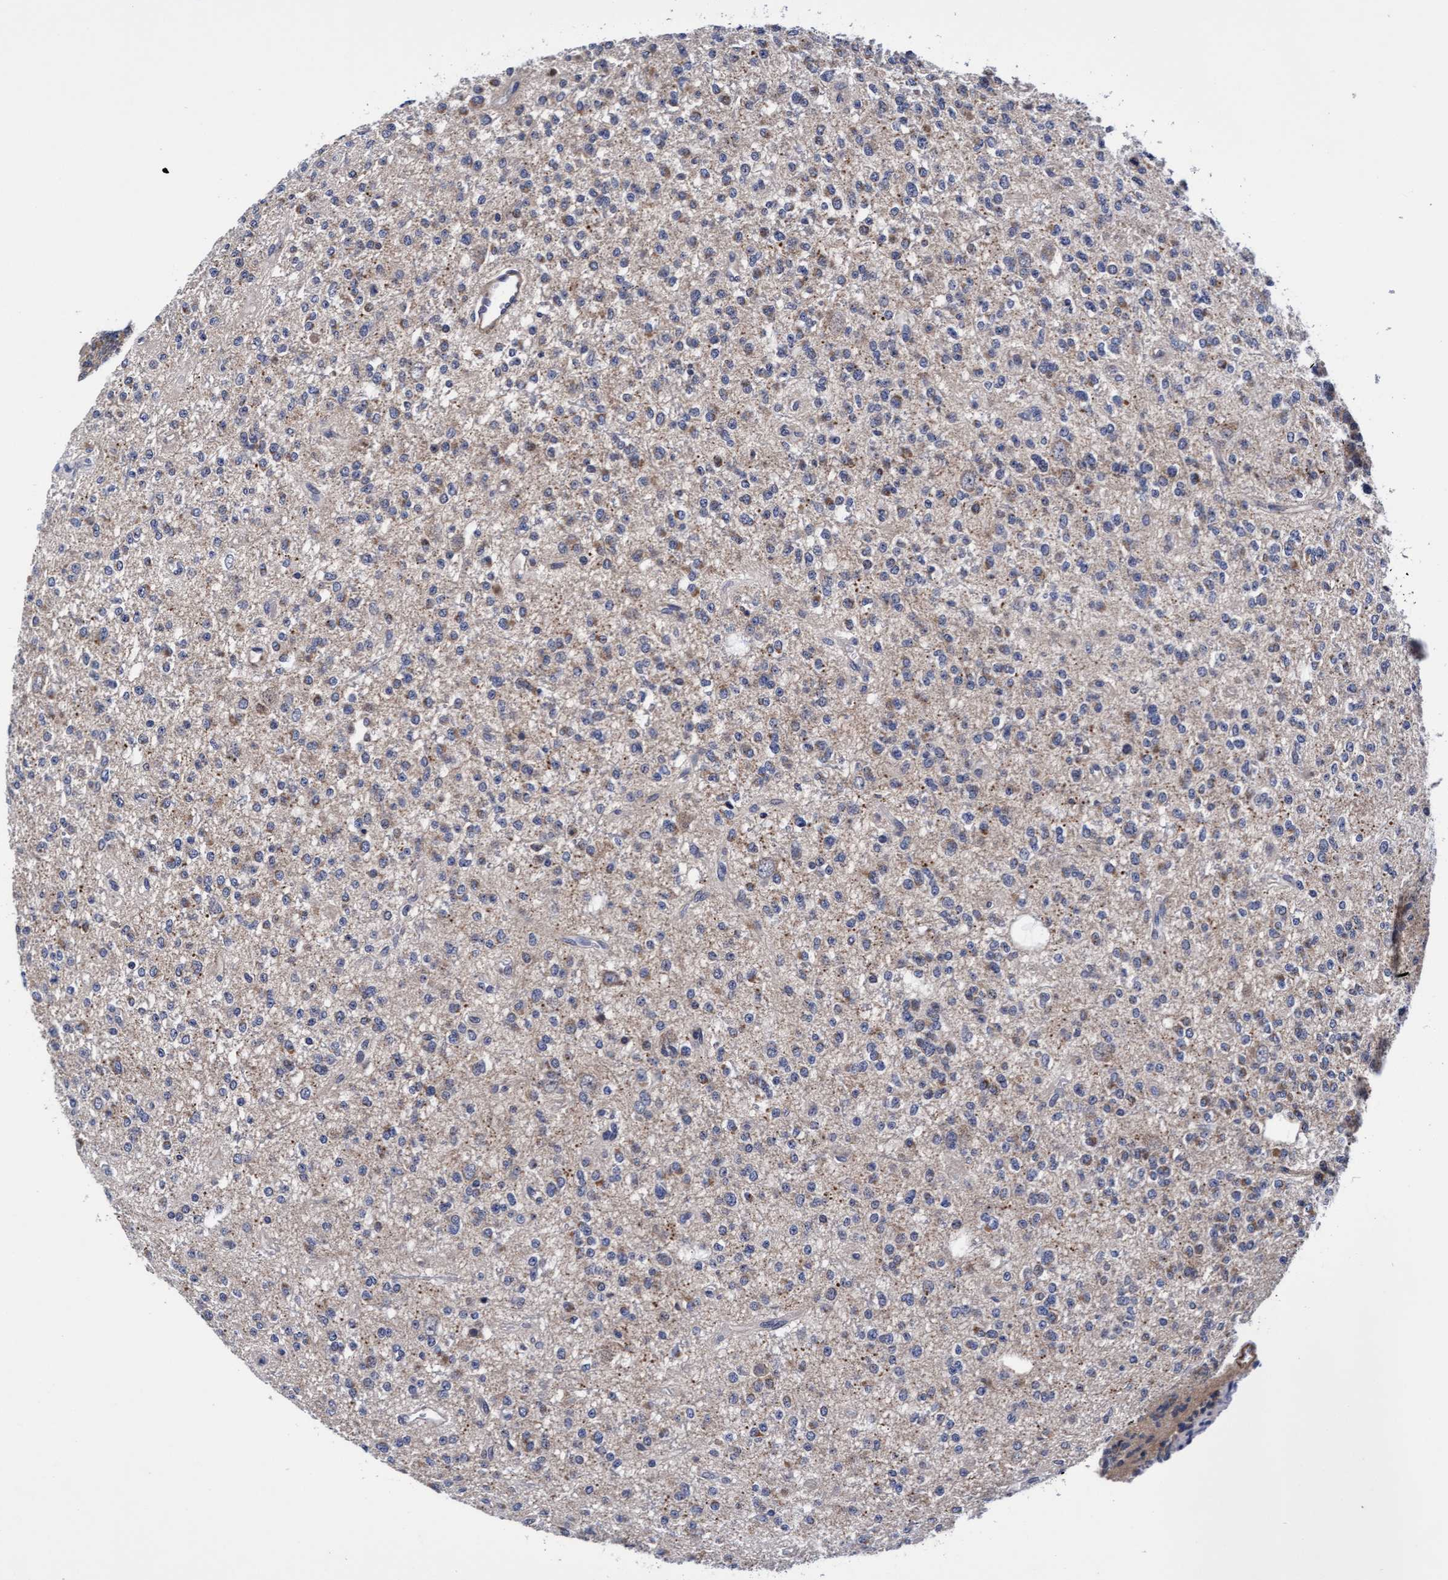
{"staining": {"intensity": "weak", "quantity": "<25%", "location": "cytoplasmic/membranous"}, "tissue": "glioma", "cell_type": "Tumor cells", "image_type": "cancer", "snomed": [{"axis": "morphology", "description": "Glioma, malignant, Low grade"}, {"axis": "topography", "description": "Brain"}], "caption": "Tumor cells are negative for brown protein staining in glioma. (IHC, brightfield microscopy, high magnification).", "gene": "EFCAB13", "patient": {"sex": "male", "age": 38}}